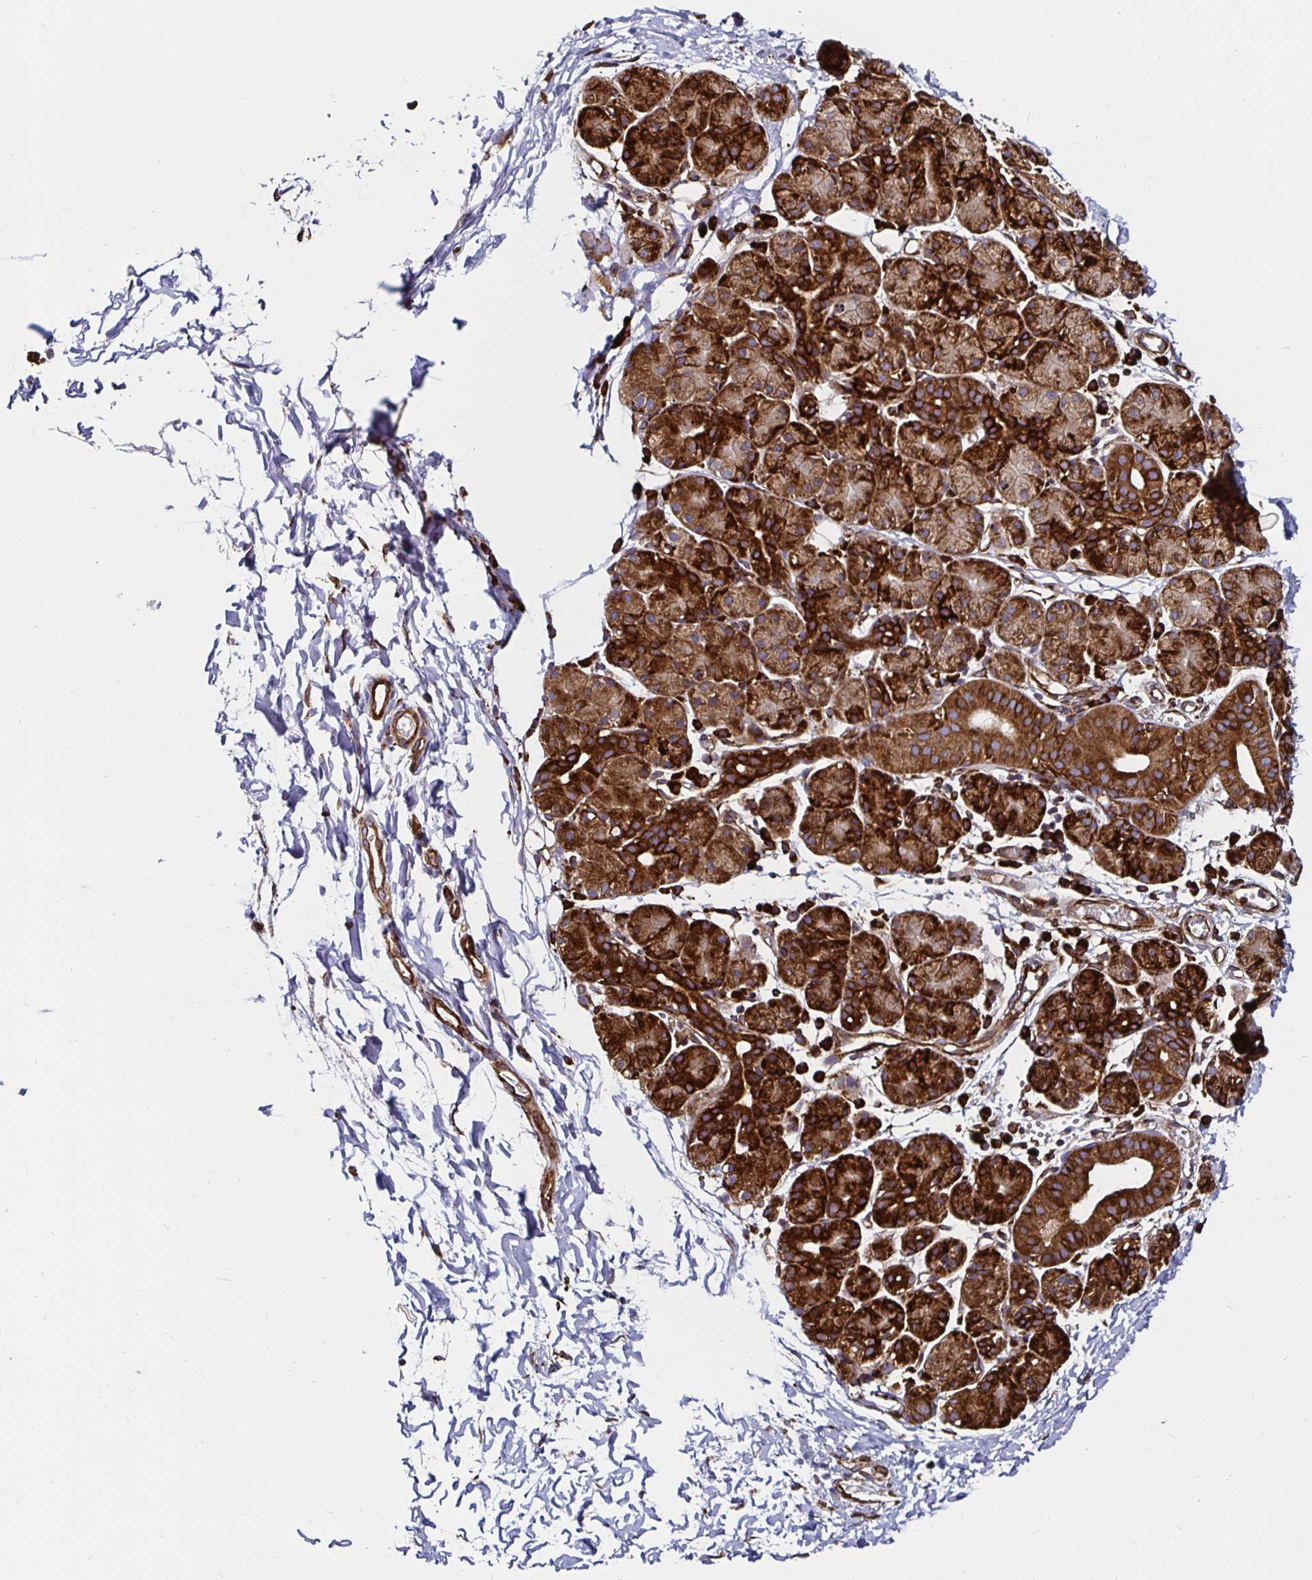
{"staining": {"intensity": "strong", "quantity": ">75%", "location": "cytoplasmic/membranous"}, "tissue": "salivary gland", "cell_type": "Glandular cells", "image_type": "normal", "snomed": [{"axis": "morphology", "description": "Normal tissue, NOS"}, {"axis": "morphology", "description": "Inflammation, NOS"}, {"axis": "topography", "description": "Lymph node"}, {"axis": "topography", "description": "Salivary gland"}], "caption": "A photomicrograph of human salivary gland stained for a protein reveals strong cytoplasmic/membranous brown staining in glandular cells.", "gene": "SMYD3", "patient": {"sex": "male", "age": 3}}